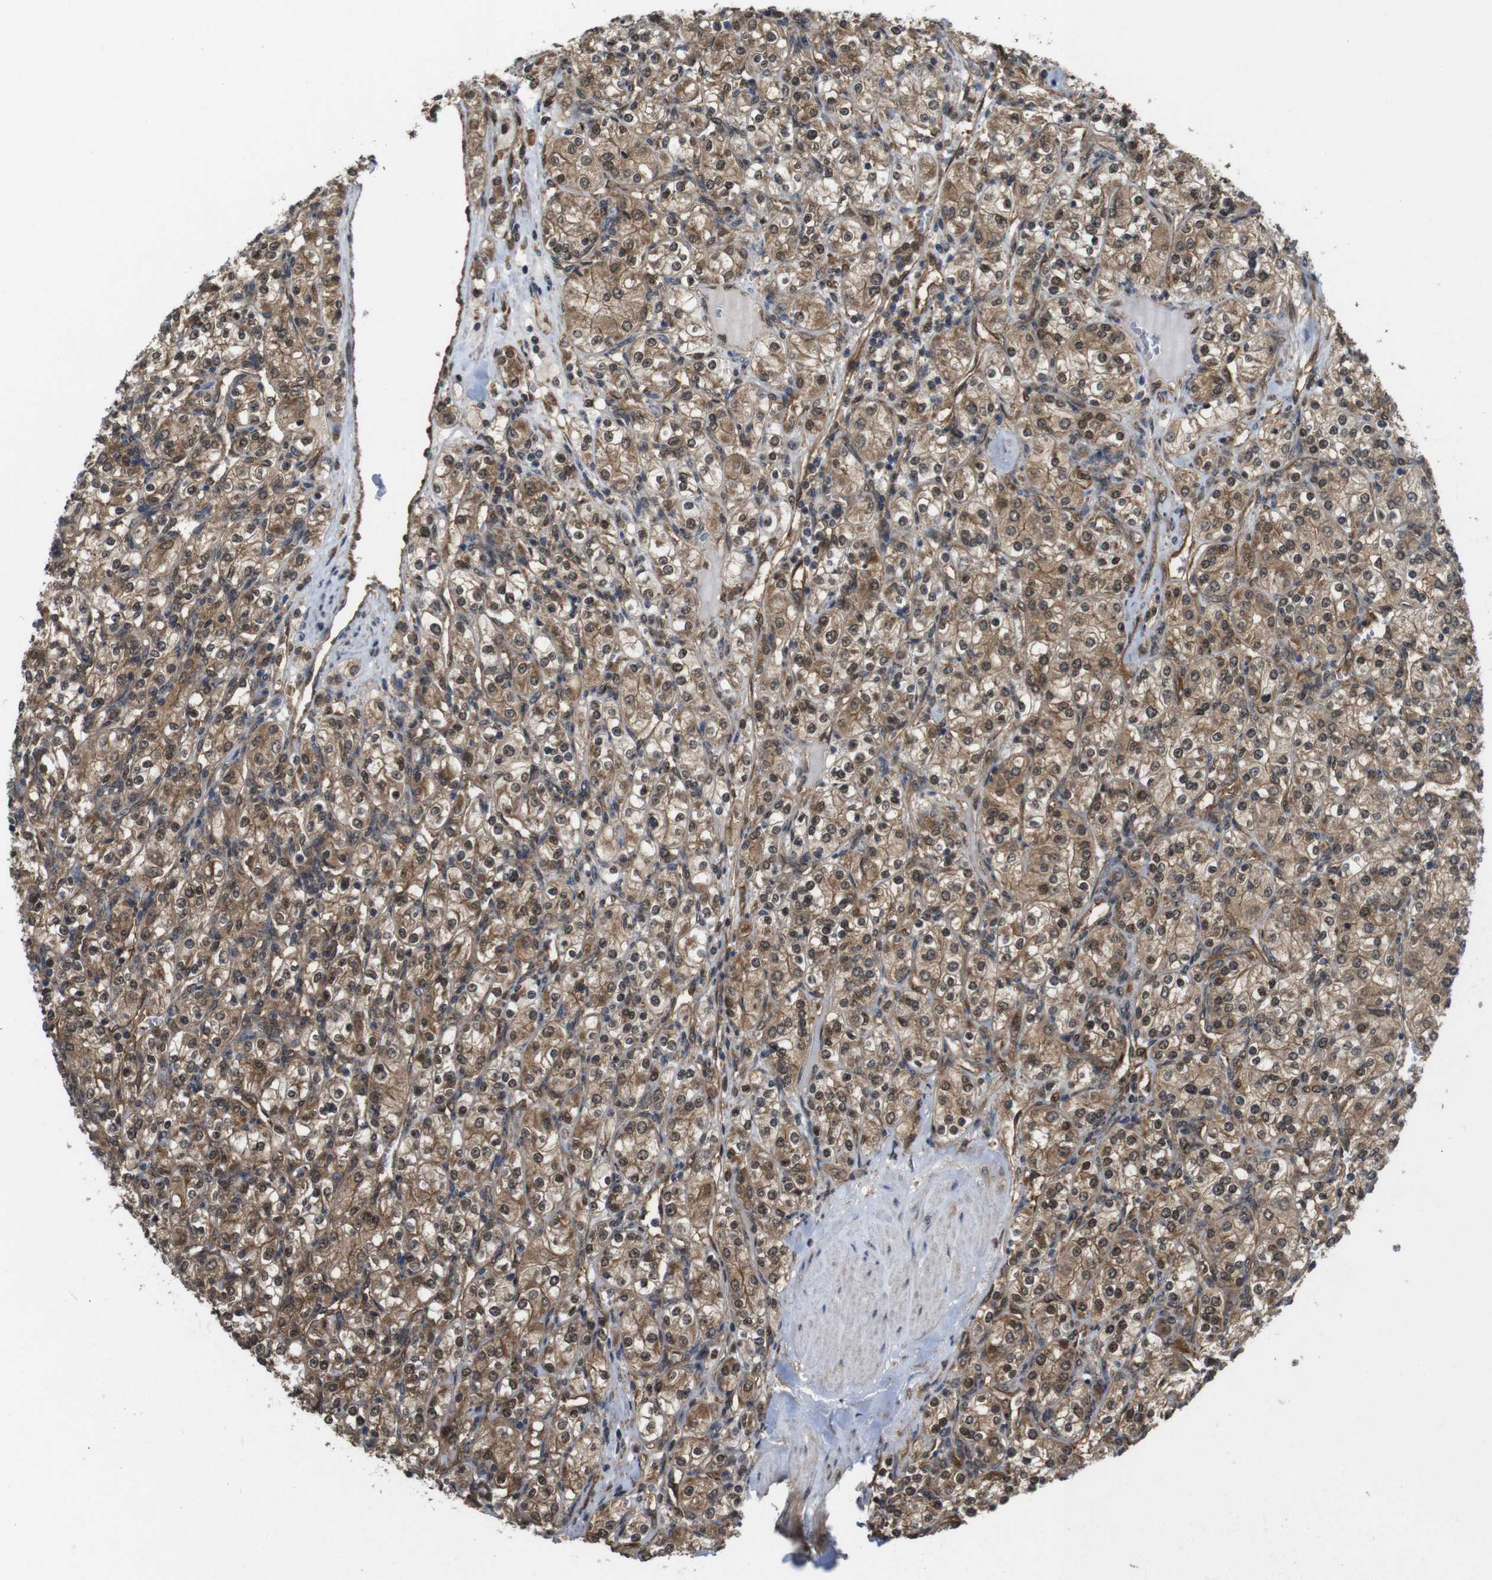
{"staining": {"intensity": "moderate", "quantity": ">75%", "location": "cytoplasmic/membranous,nuclear"}, "tissue": "renal cancer", "cell_type": "Tumor cells", "image_type": "cancer", "snomed": [{"axis": "morphology", "description": "Adenocarcinoma, NOS"}, {"axis": "topography", "description": "Kidney"}], "caption": "A medium amount of moderate cytoplasmic/membranous and nuclear staining is present in approximately >75% of tumor cells in renal cancer (adenocarcinoma) tissue.", "gene": "YWHAG", "patient": {"sex": "male", "age": 77}}